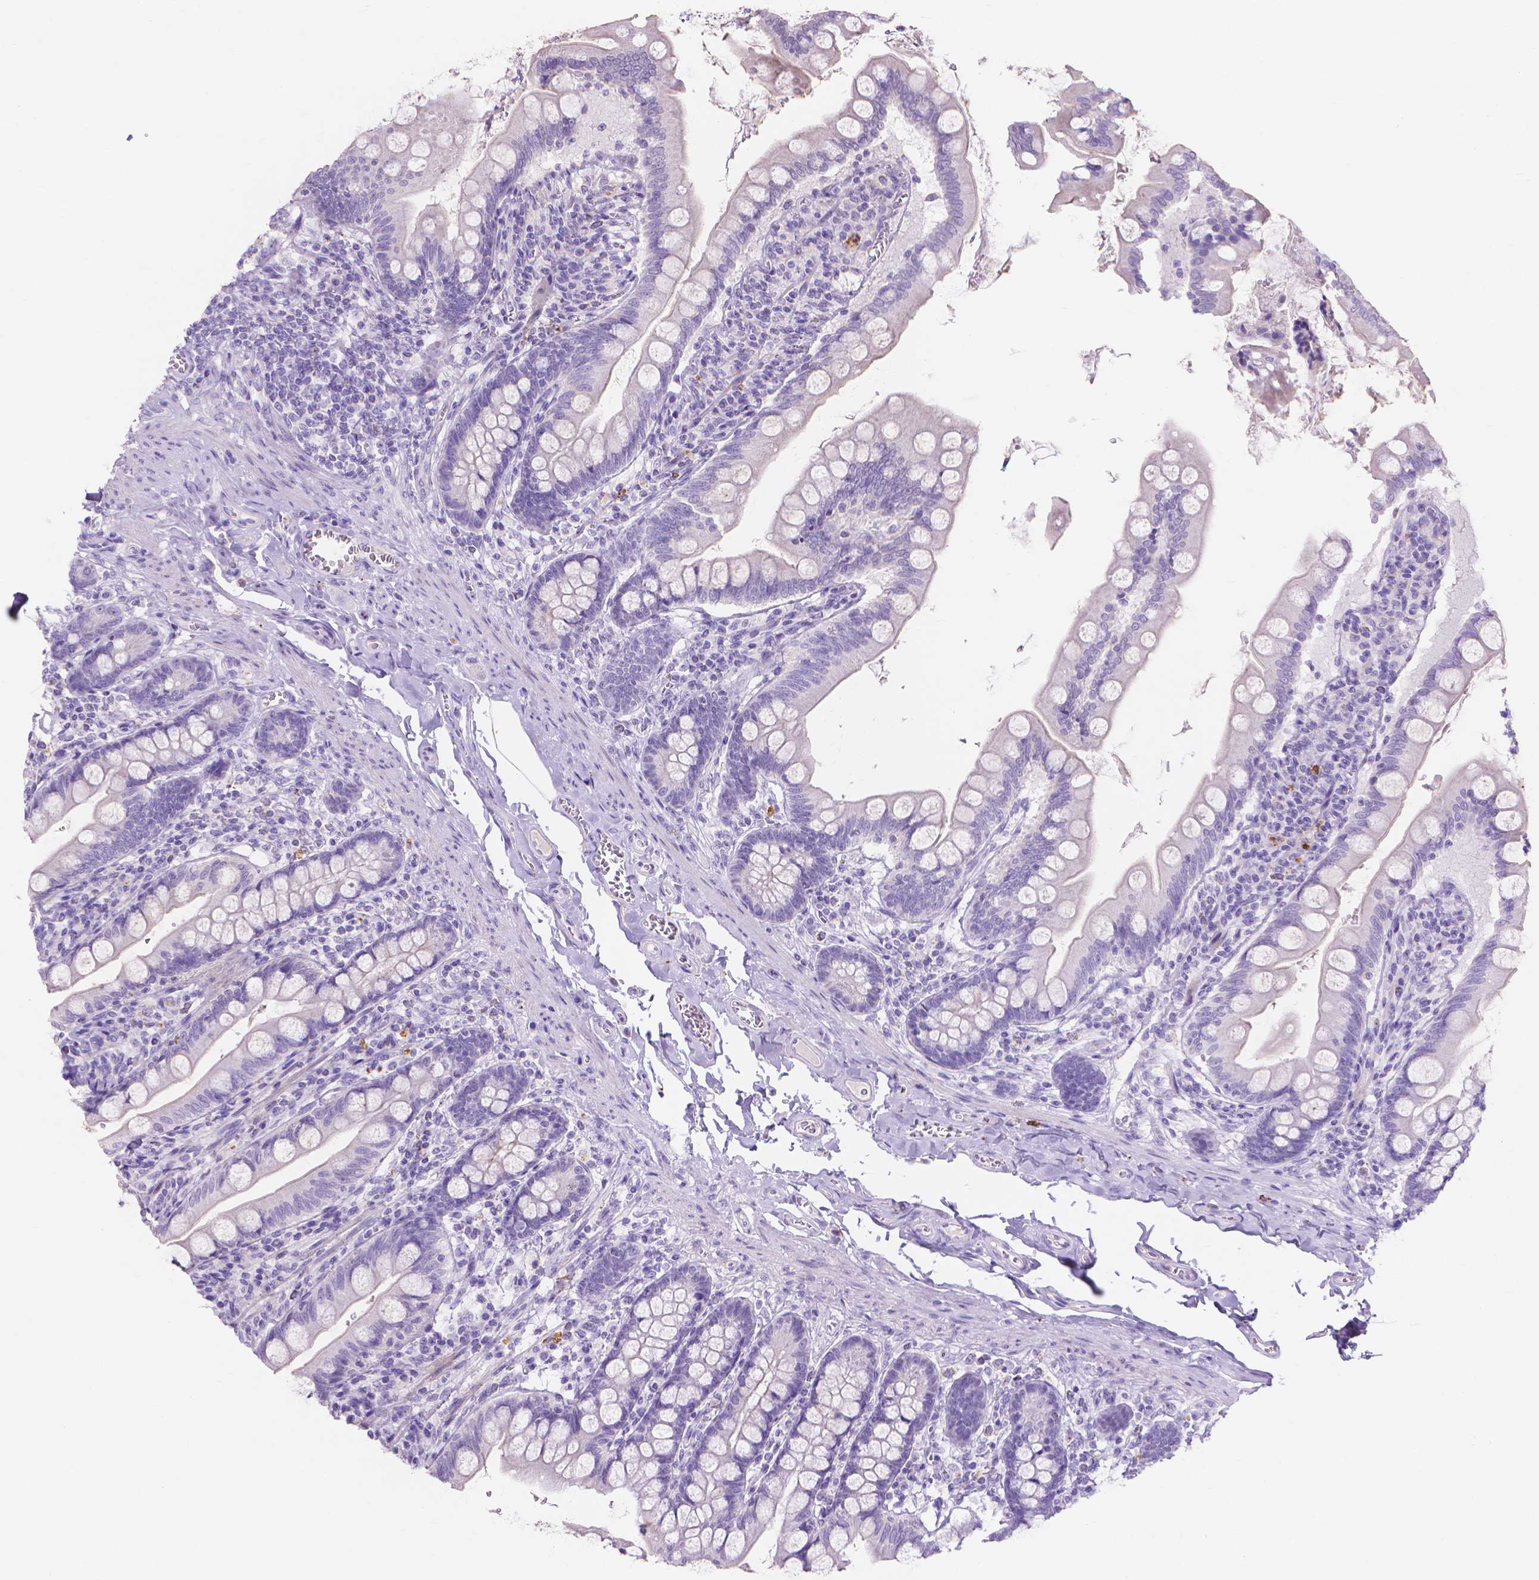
{"staining": {"intensity": "moderate", "quantity": "<25%", "location": "cytoplasmic/membranous"}, "tissue": "small intestine", "cell_type": "Glandular cells", "image_type": "normal", "snomed": [{"axis": "morphology", "description": "Normal tissue, NOS"}, {"axis": "topography", "description": "Small intestine"}], "caption": "An immunohistochemistry (IHC) micrograph of unremarkable tissue is shown. Protein staining in brown labels moderate cytoplasmic/membranous positivity in small intestine within glandular cells.", "gene": "MMP11", "patient": {"sex": "female", "age": 56}}